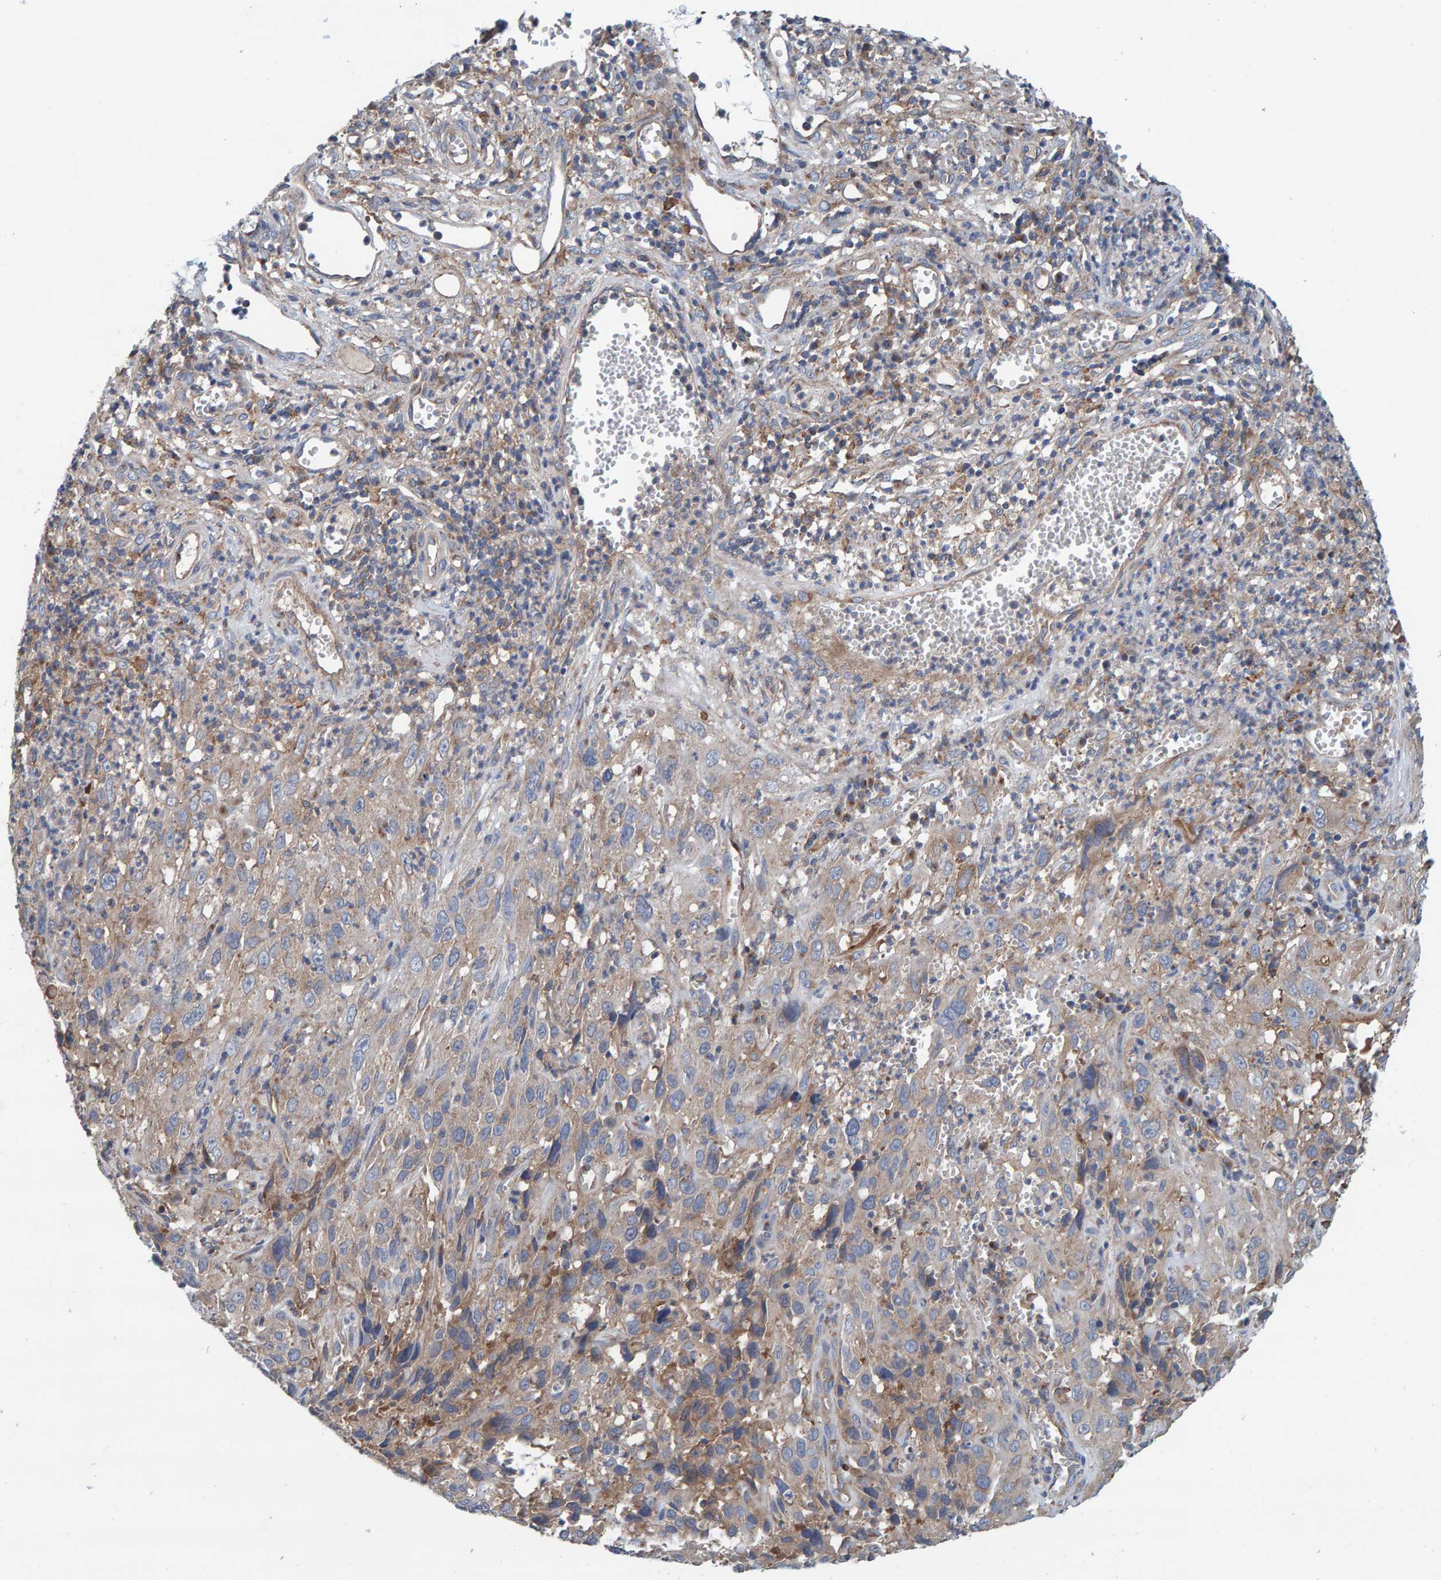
{"staining": {"intensity": "weak", "quantity": "<25%", "location": "cytoplasmic/membranous"}, "tissue": "cervical cancer", "cell_type": "Tumor cells", "image_type": "cancer", "snomed": [{"axis": "morphology", "description": "Squamous cell carcinoma, NOS"}, {"axis": "topography", "description": "Cervix"}], "caption": "A high-resolution image shows IHC staining of squamous cell carcinoma (cervical), which demonstrates no significant positivity in tumor cells.", "gene": "MKLN1", "patient": {"sex": "female", "age": 32}}